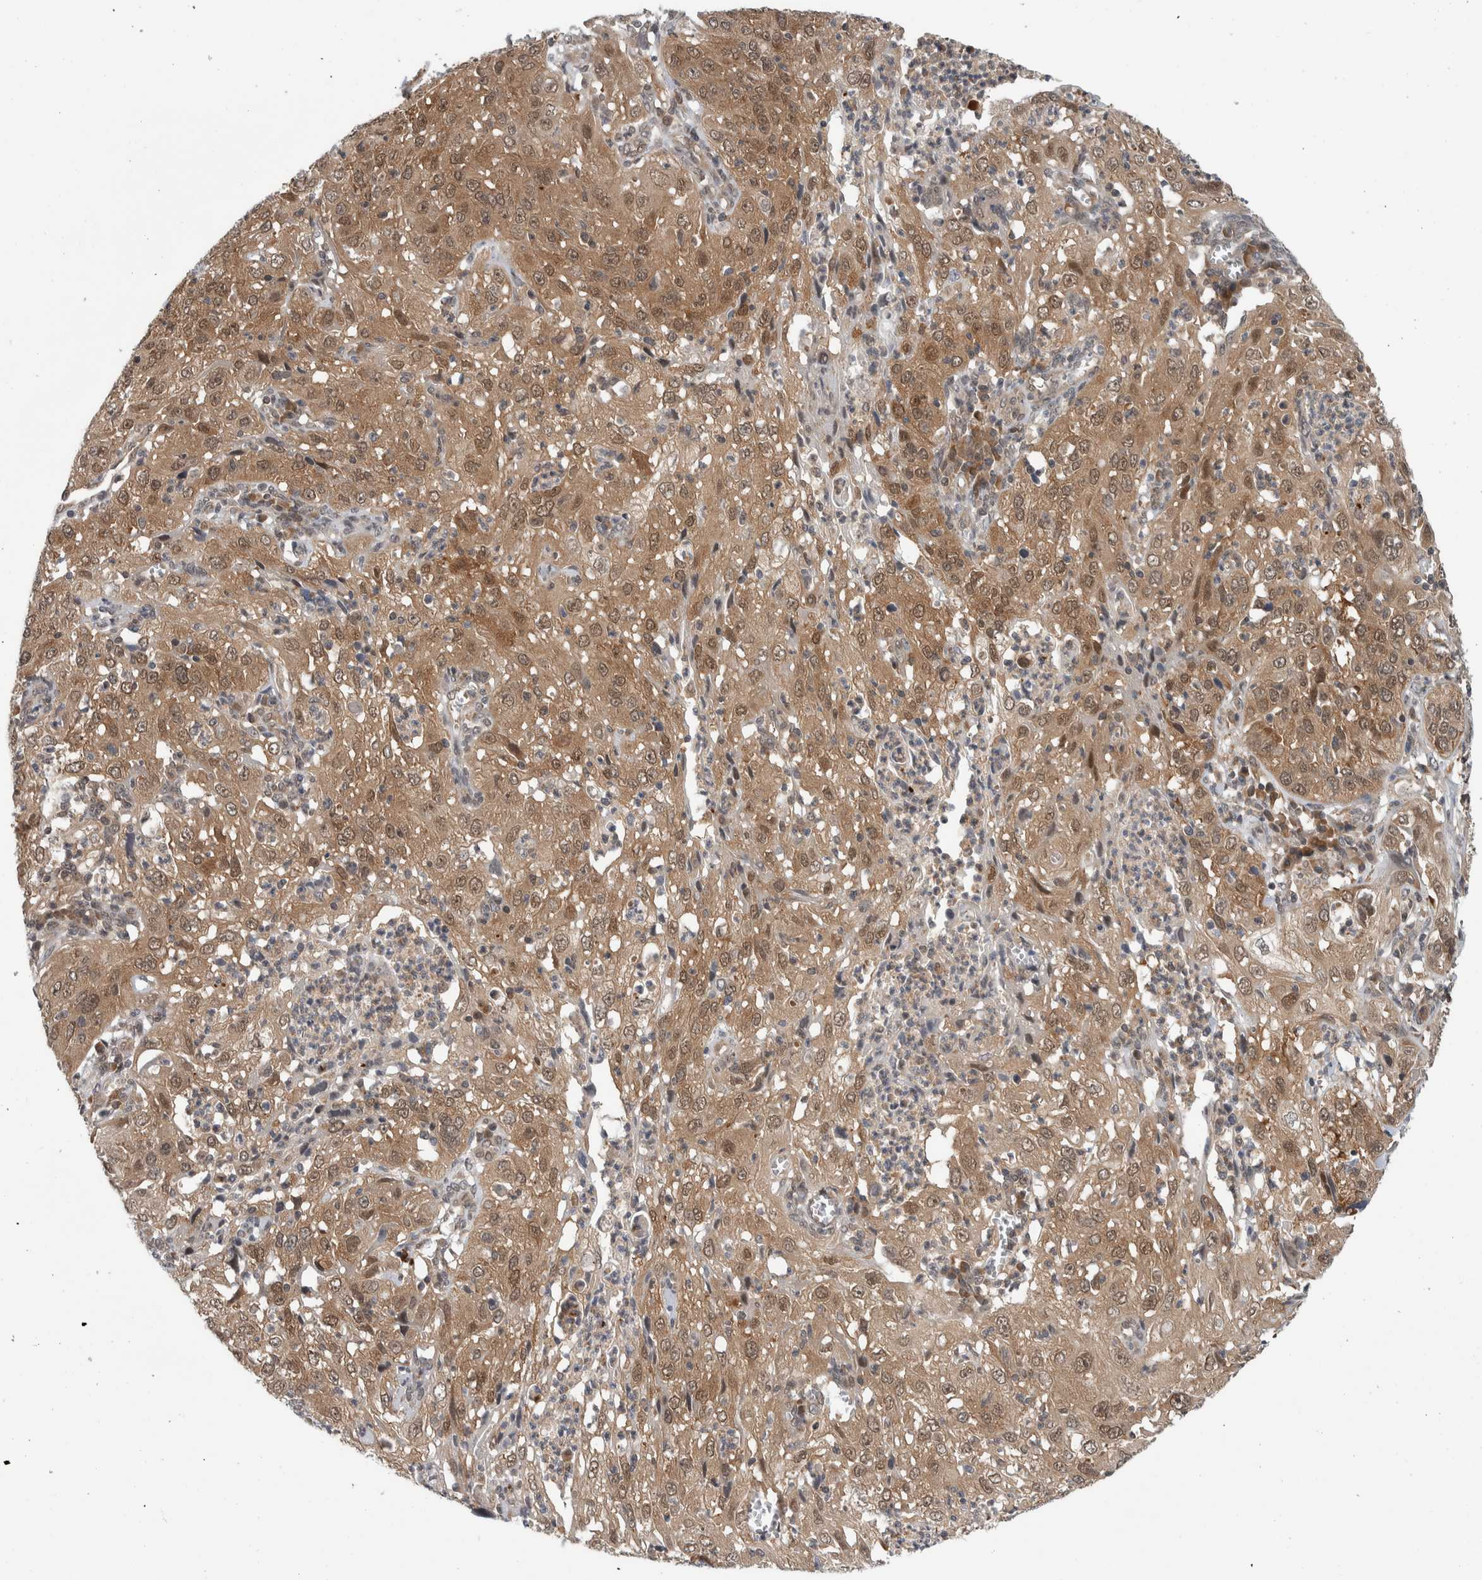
{"staining": {"intensity": "moderate", "quantity": ">75%", "location": "cytoplasmic/membranous"}, "tissue": "cervical cancer", "cell_type": "Tumor cells", "image_type": "cancer", "snomed": [{"axis": "morphology", "description": "Squamous cell carcinoma, NOS"}, {"axis": "topography", "description": "Cervix"}], "caption": "DAB (3,3'-diaminobenzidine) immunohistochemical staining of cervical cancer (squamous cell carcinoma) reveals moderate cytoplasmic/membranous protein positivity in about >75% of tumor cells. The protein of interest is stained brown, and the nuclei are stained in blue (DAB (3,3'-diaminobenzidine) IHC with brightfield microscopy, high magnification).", "gene": "CCDC43", "patient": {"sex": "female", "age": 32}}